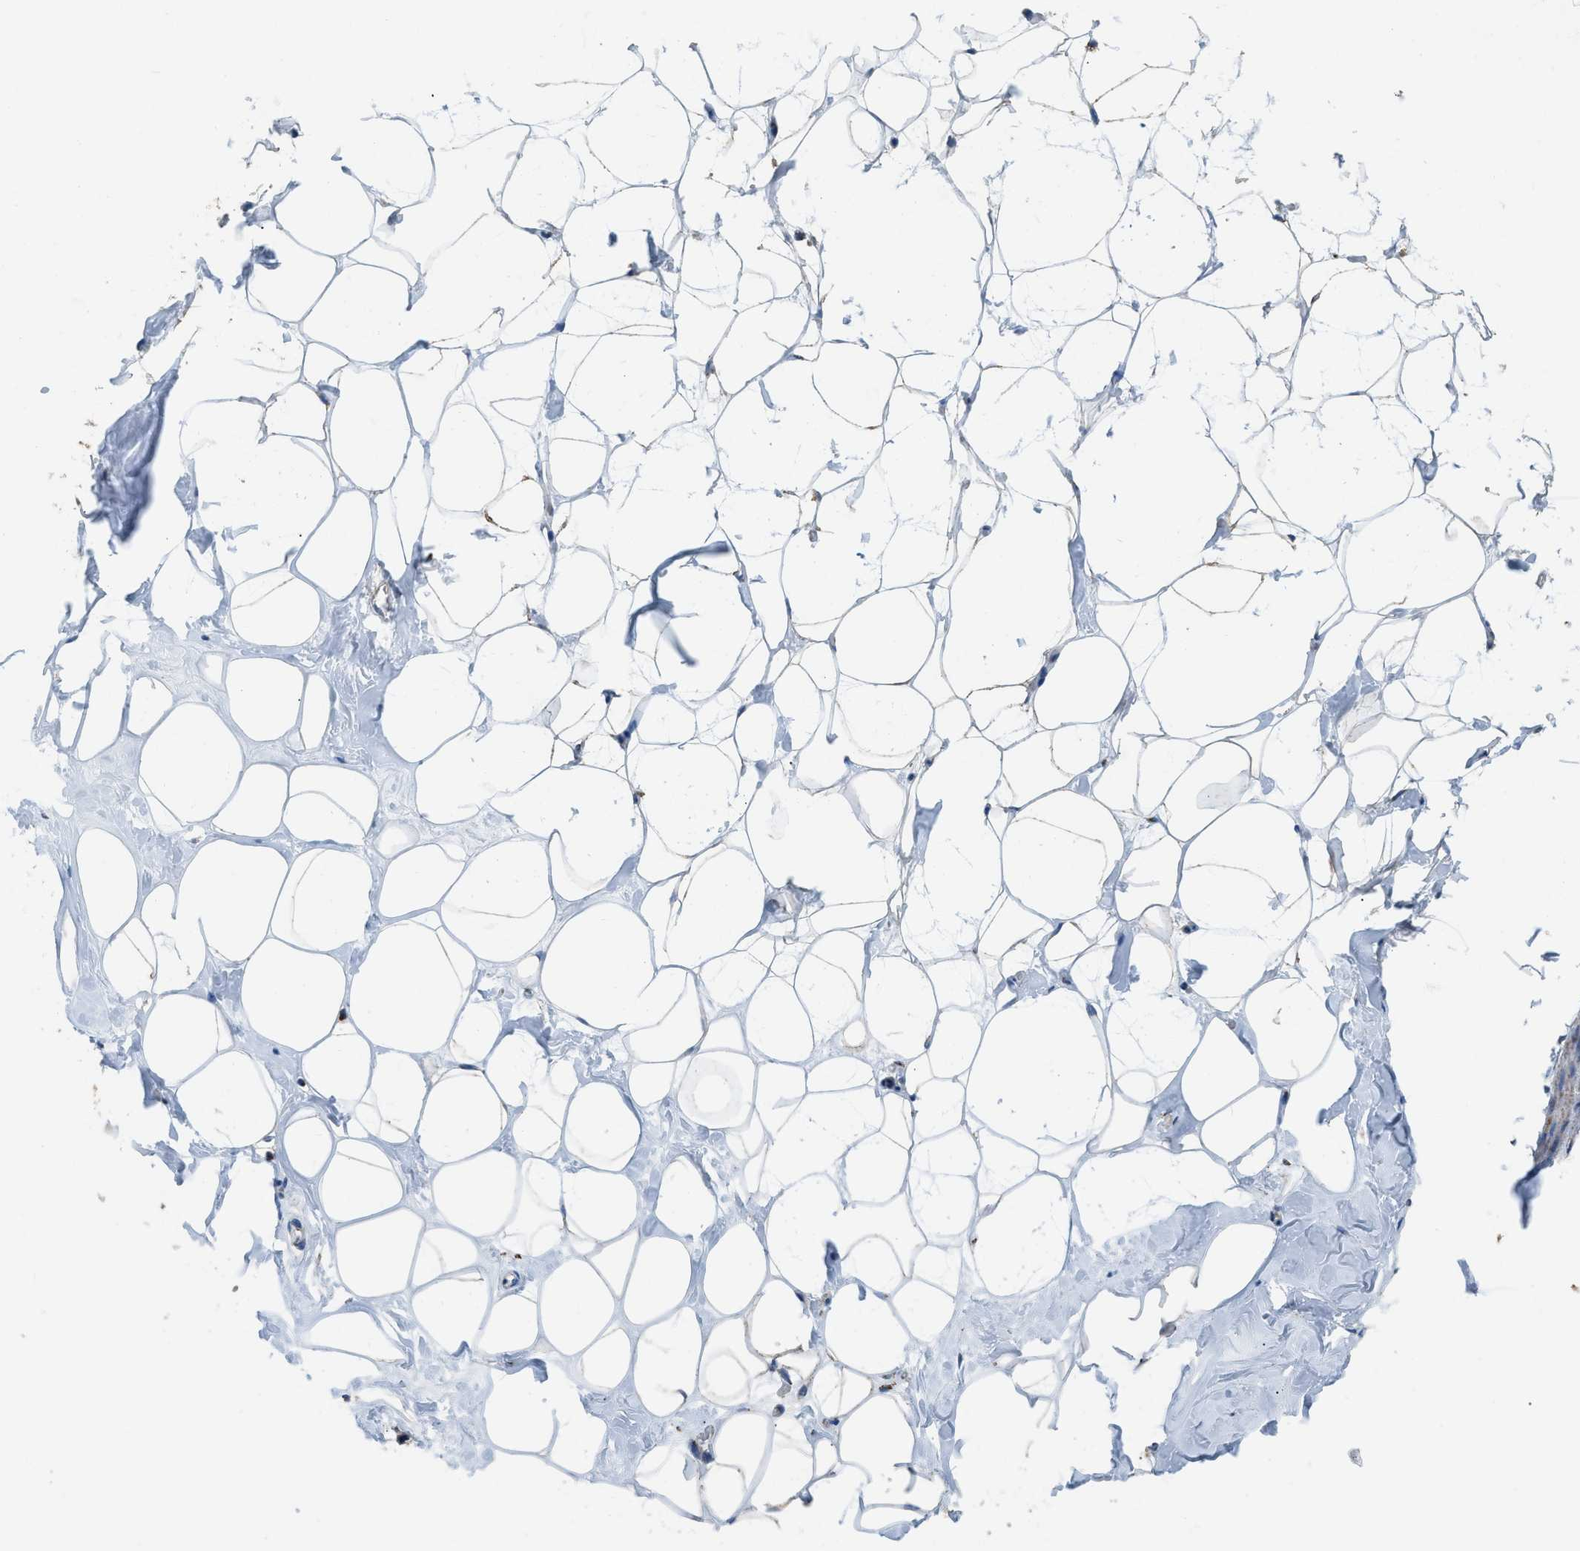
{"staining": {"intensity": "moderate", "quantity": ">75%", "location": "cytoplasmic/membranous"}, "tissue": "adipose tissue", "cell_type": "Adipocytes", "image_type": "normal", "snomed": [{"axis": "morphology", "description": "Normal tissue, NOS"}, {"axis": "morphology", "description": "Fibrosis, NOS"}, {"axis": "topography", "description": "Breast"}, {"axis": "topography", "description": "Adipose tissue"}], "caption": "Adipose tissue stained for a protein (brown) demonstrates moderate cytoplasmic/membranous positive expression in about >75% of adipocytes.", "gene": "ETFB", "patient": {"sex": "female", "age": 39}}